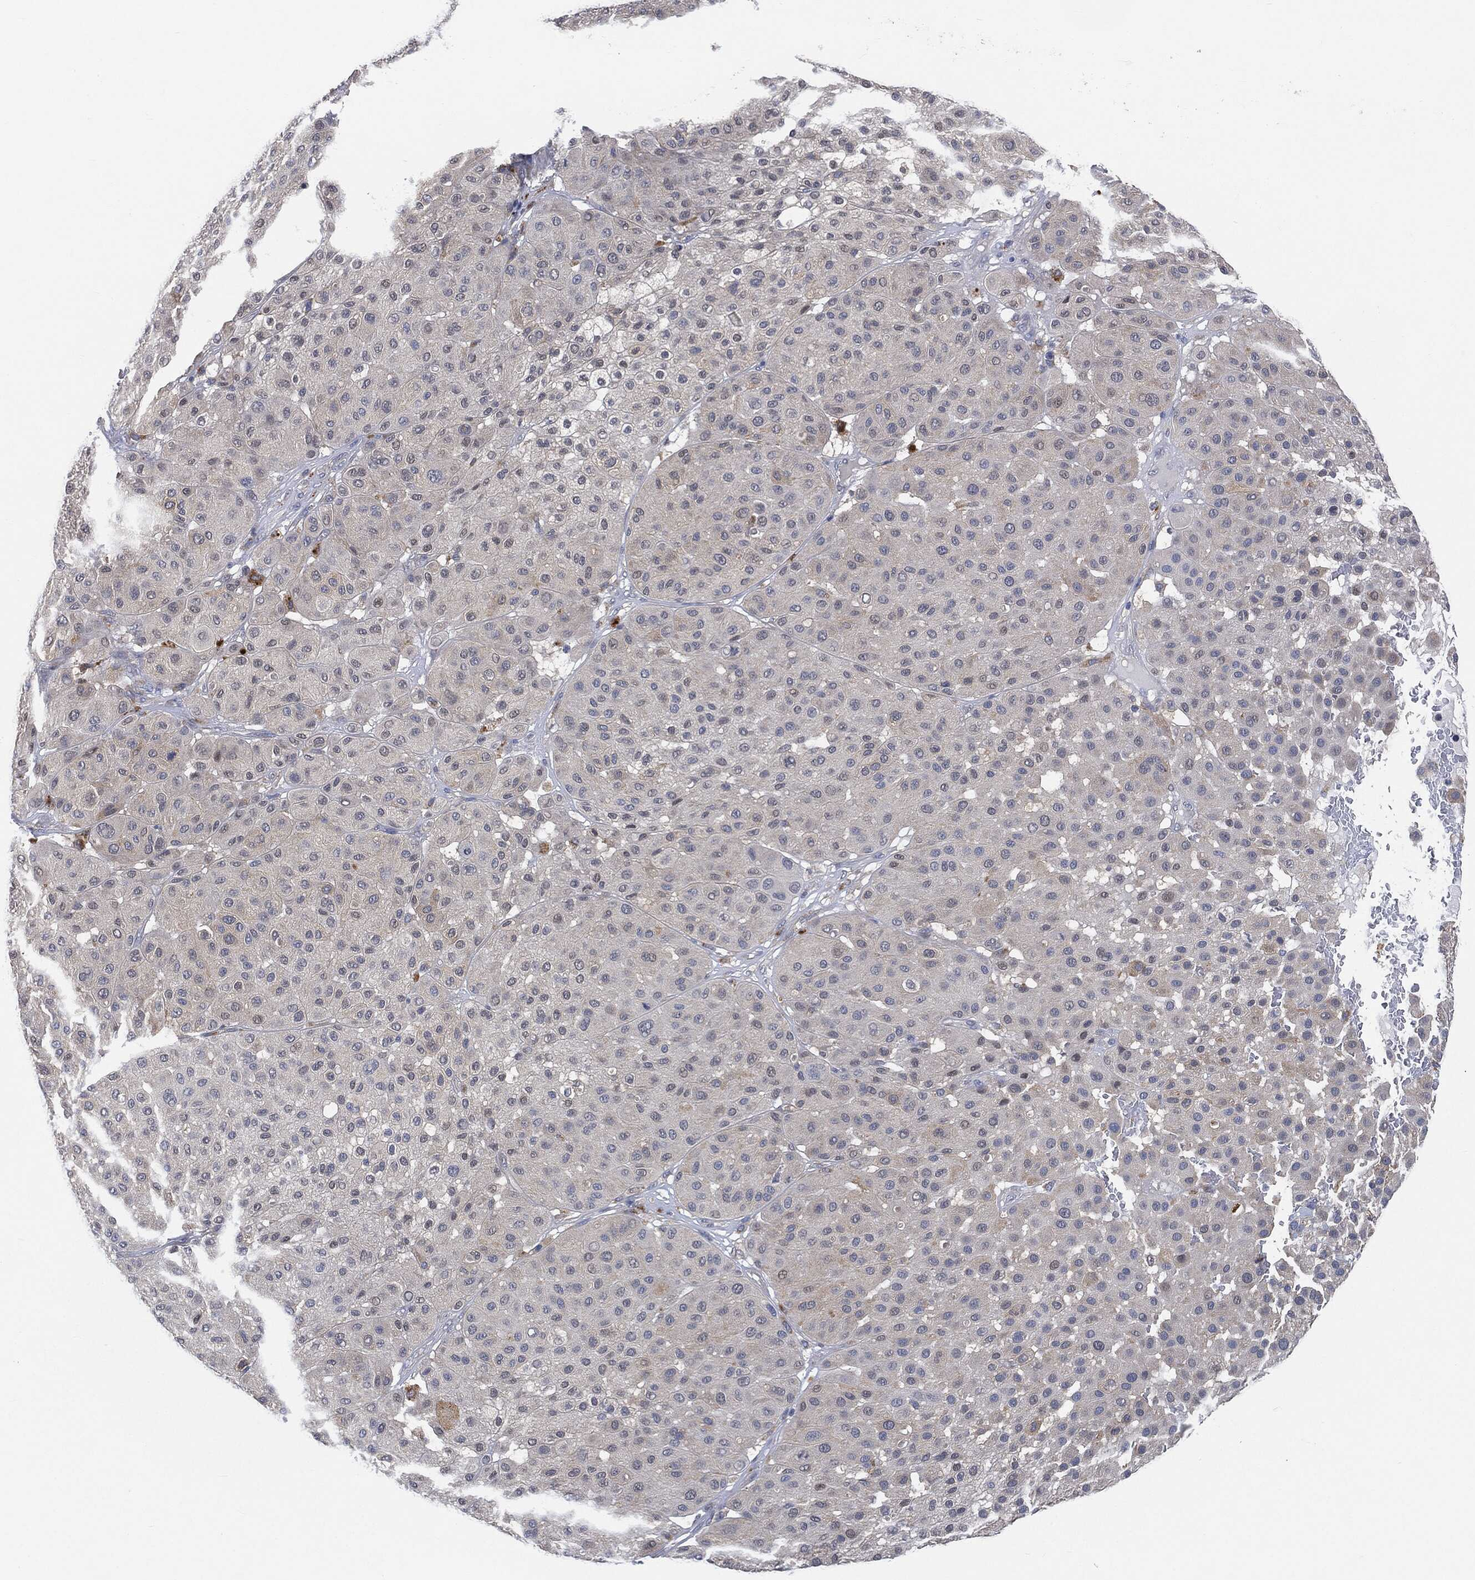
{"staining": {"intensity": "negative", "quantity": "none", "location": "none"}, "tissue": "melanoma", "cell_type": "Tumor cells", "image_type": "cancer", "snomed": [{"axis": "morphology", "description": "Malignant melanoma, Metastatic site"}, {"axis": "topography", "description": "Smooth muscle"}], "caption": "This histopathology image is of melanoma stained with immunohistochemistry to label a protein in brown with the nuclei are counter-stained blue. There is no positivity in tumor cells.", "gene": "VSIG4", "patient": {"sex": "male", "age": 41}}